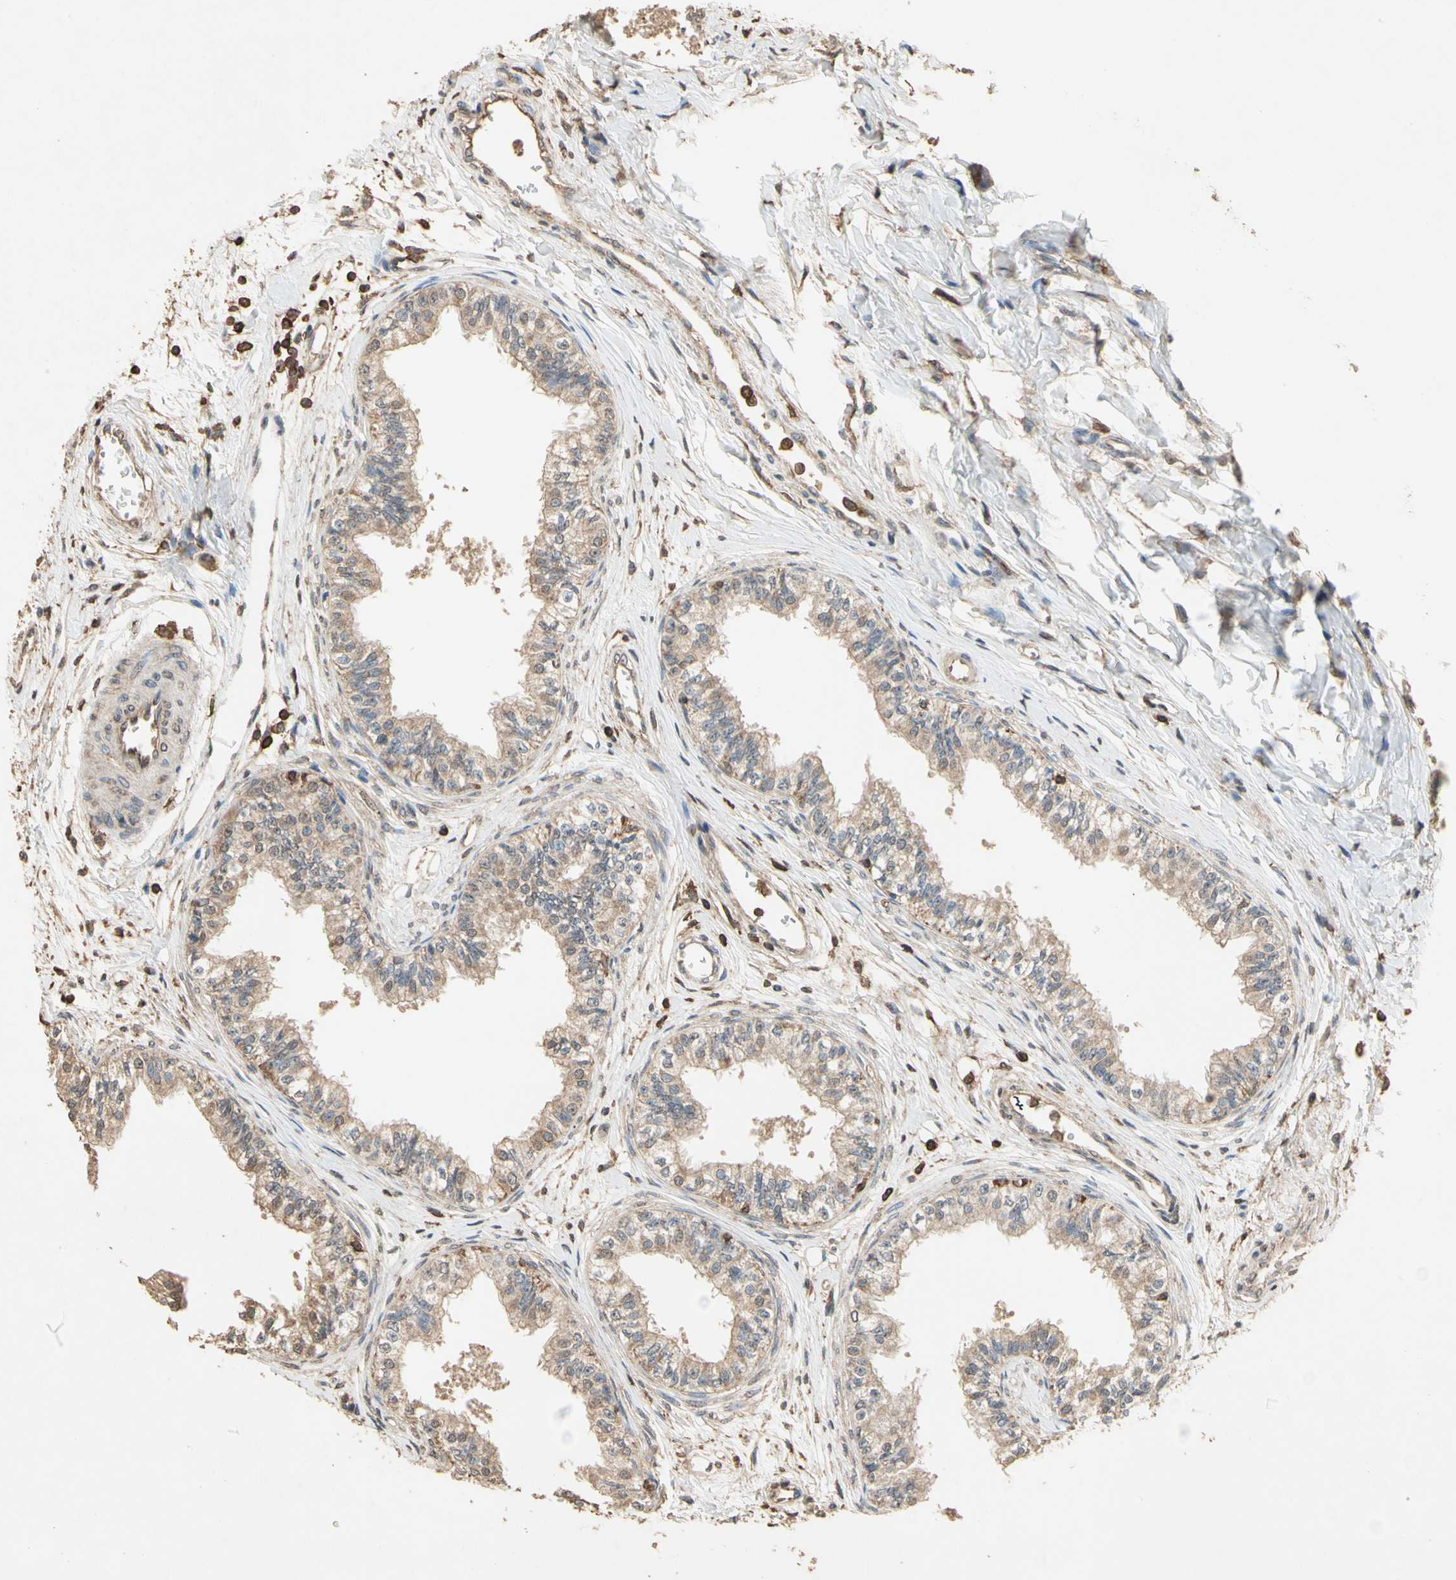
{"staining": {"intensity": "weak", "quantity": "25%-75%", "location": "cytoplasmic/membranous"}, "tissue": "epididymis", "cell_type": "Glandular cells", "image_type": "normal", "snomed": [{"axis": "morphology", "description": "Normal tissue, NOS"}, {"axis": "morphology", "description": "Adenocarcinoma, metastatic, NOS"}, {"axis": "topography", "description": "Testis"}, {"axis": "topography", "description": "Epididymis"}], "caption": "Epididymis stained for a protein demonstrates weak cytoplasmic/membranous positivity in glandular cells. (DAB (3,3'-diaminobenzidine) IHC, brown staining for protein, blue staining for nuclei).", "gene": "MAP3K10", "patient": {"sex": "male", "age": 26}}